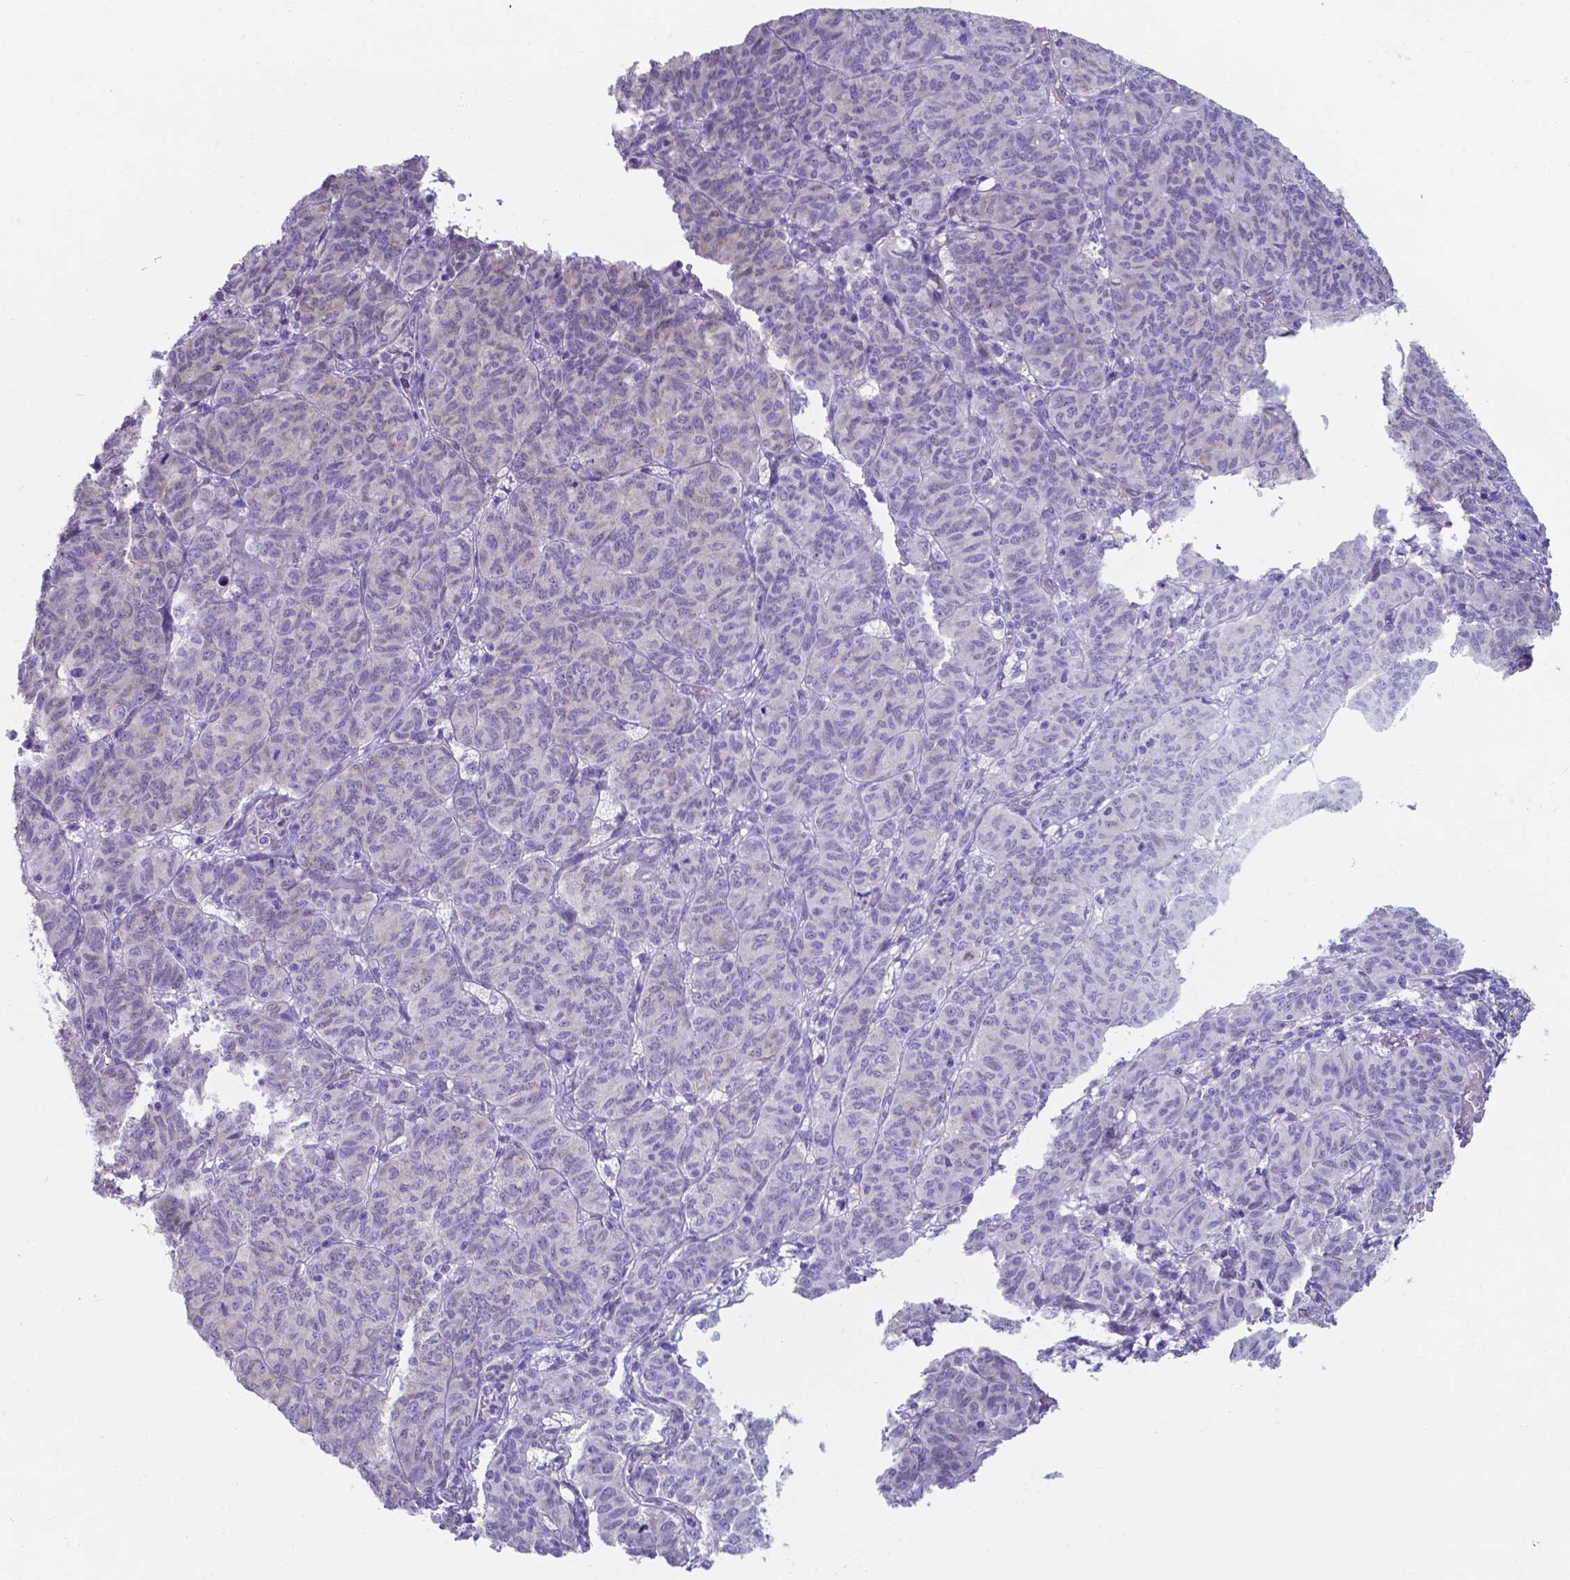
{"staining": {"intensity": "negative", "quantity": "none", "location": "none"}, "tissue": "ovarian cancer", "cell_type": "Tumor cells", "image_type": "cancer", "snomed": [{"axis": "morphology", "description": "Carcinoma, endometroid"}, {"axis": "topography", "description": "Ovary"}], "caption": "The micrograph displays no significant expression in tumor cells of ovarian cancer.", "gene": "UBE2J1", "patient": {"sex": "female", "age": 80}}